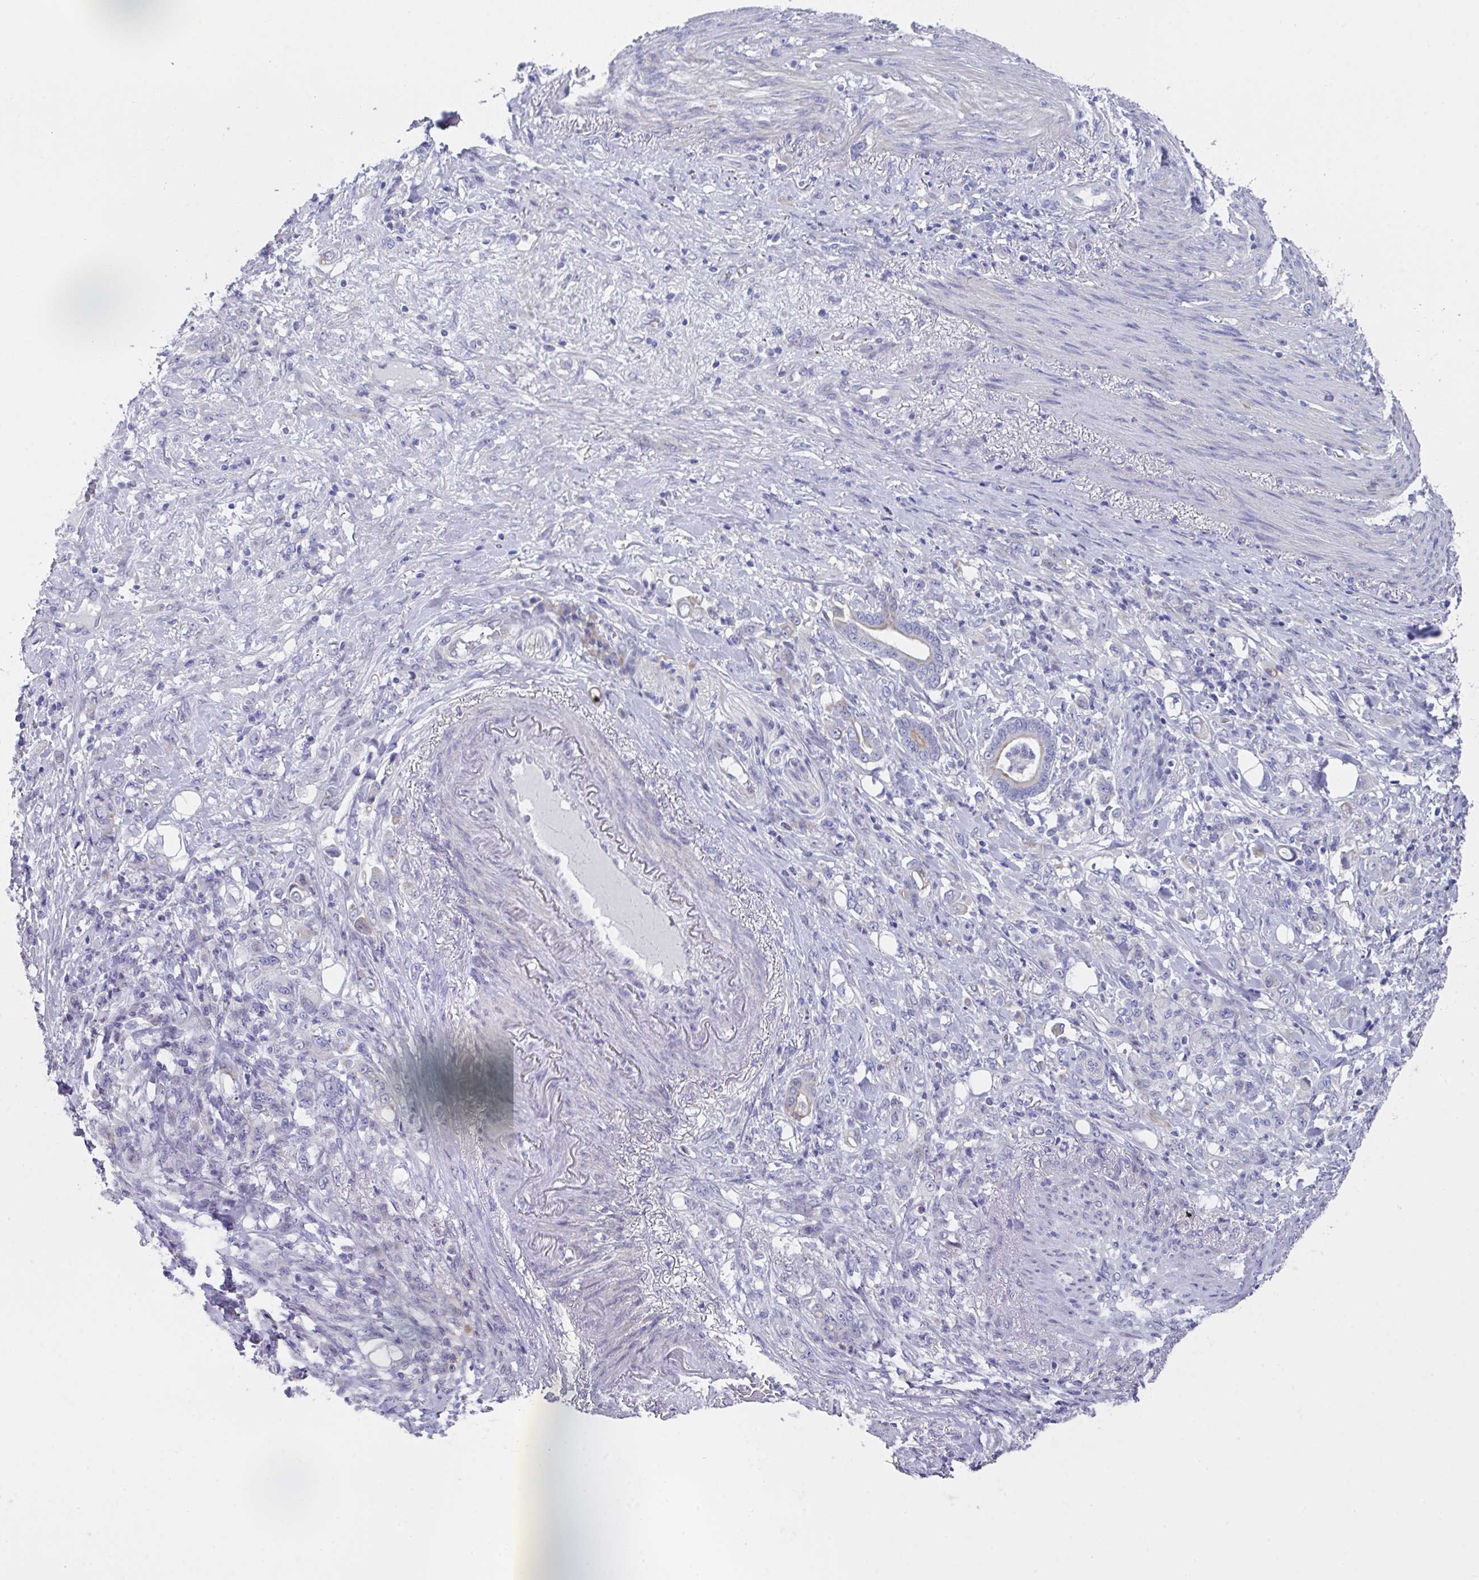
{"staining": {"intensity": "negative", "quantity": "none", "location": "none"}, "tissue": "stomach cancer", "cell_type": "Tumor cells", "image_type": "cancer", "snomed": [{"axis": "morphology", "description": "Adenocarcinoma, NOS"}, {"axis": "topography", "description": "Stomach"}], "caption": "Immunohistochemical staining of stomach adenocarcinoma exhibits no significant positivity in tumor cells.", "gene": "FBXO47", "patient": {"sex": "female", "age": 79}}